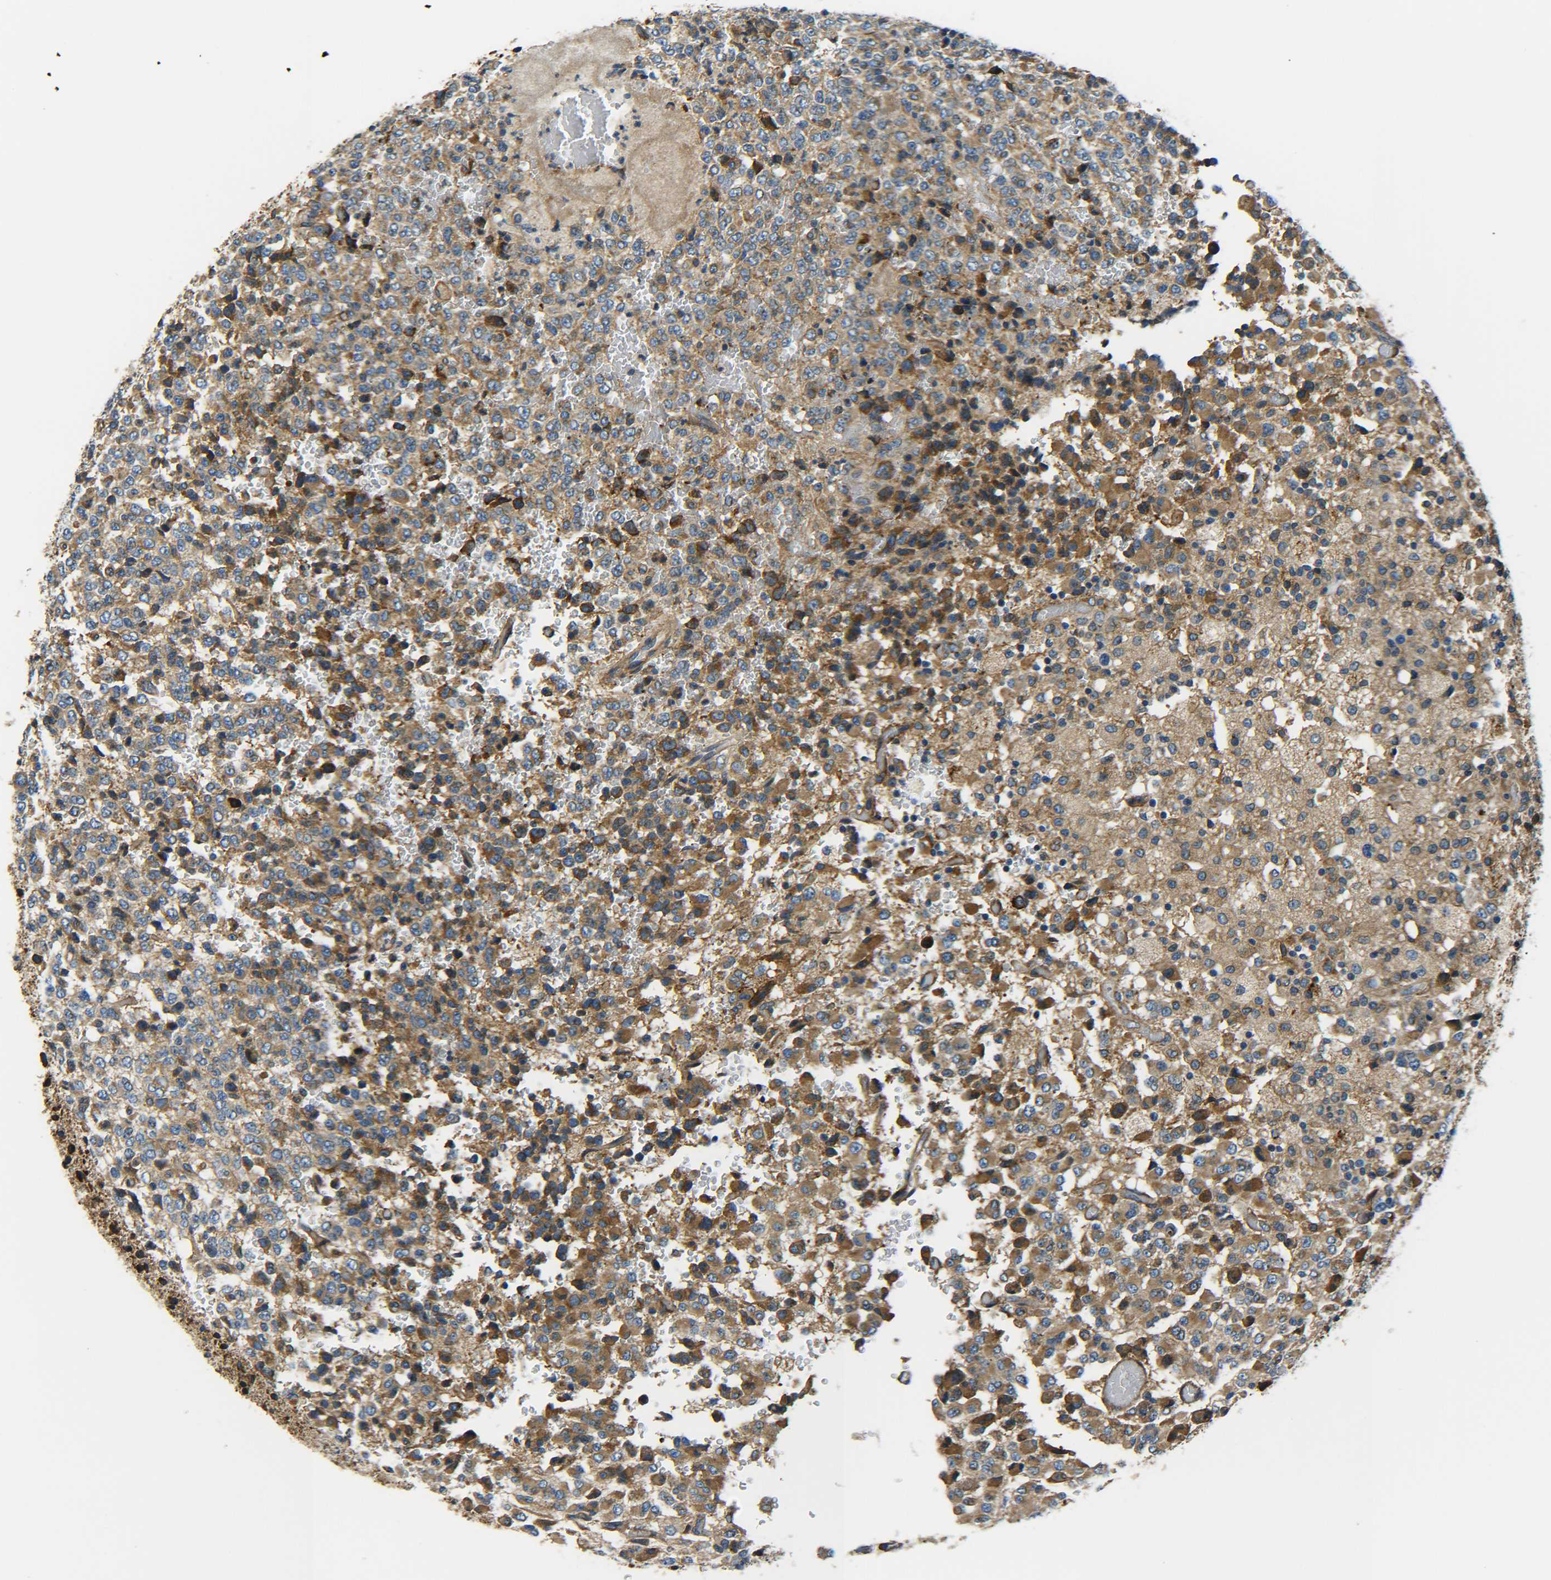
{"staining": {"intensity": "moderate", "quantity": "25%-75%", "location": "cytoplasmic/membranous"}, "tissue": "glioma", "cell_type": "Tumor cells", "image_type": "cancer", "snomed": [{"axis": "morphology", "description": "Glioma, malignant, High grade"}, {"axis": "topography", "description": "pancreas cauda"}], "caption": "Immunohistochemistry (DAB (3,3'-diaminobenzidine)) staining of human glioma reveals moderate cytoplasmic/membranous protein expression in about 25%-75% of tumor cells.", "gene": "PREB", "patient": {"sex": "male", "age": 60}}